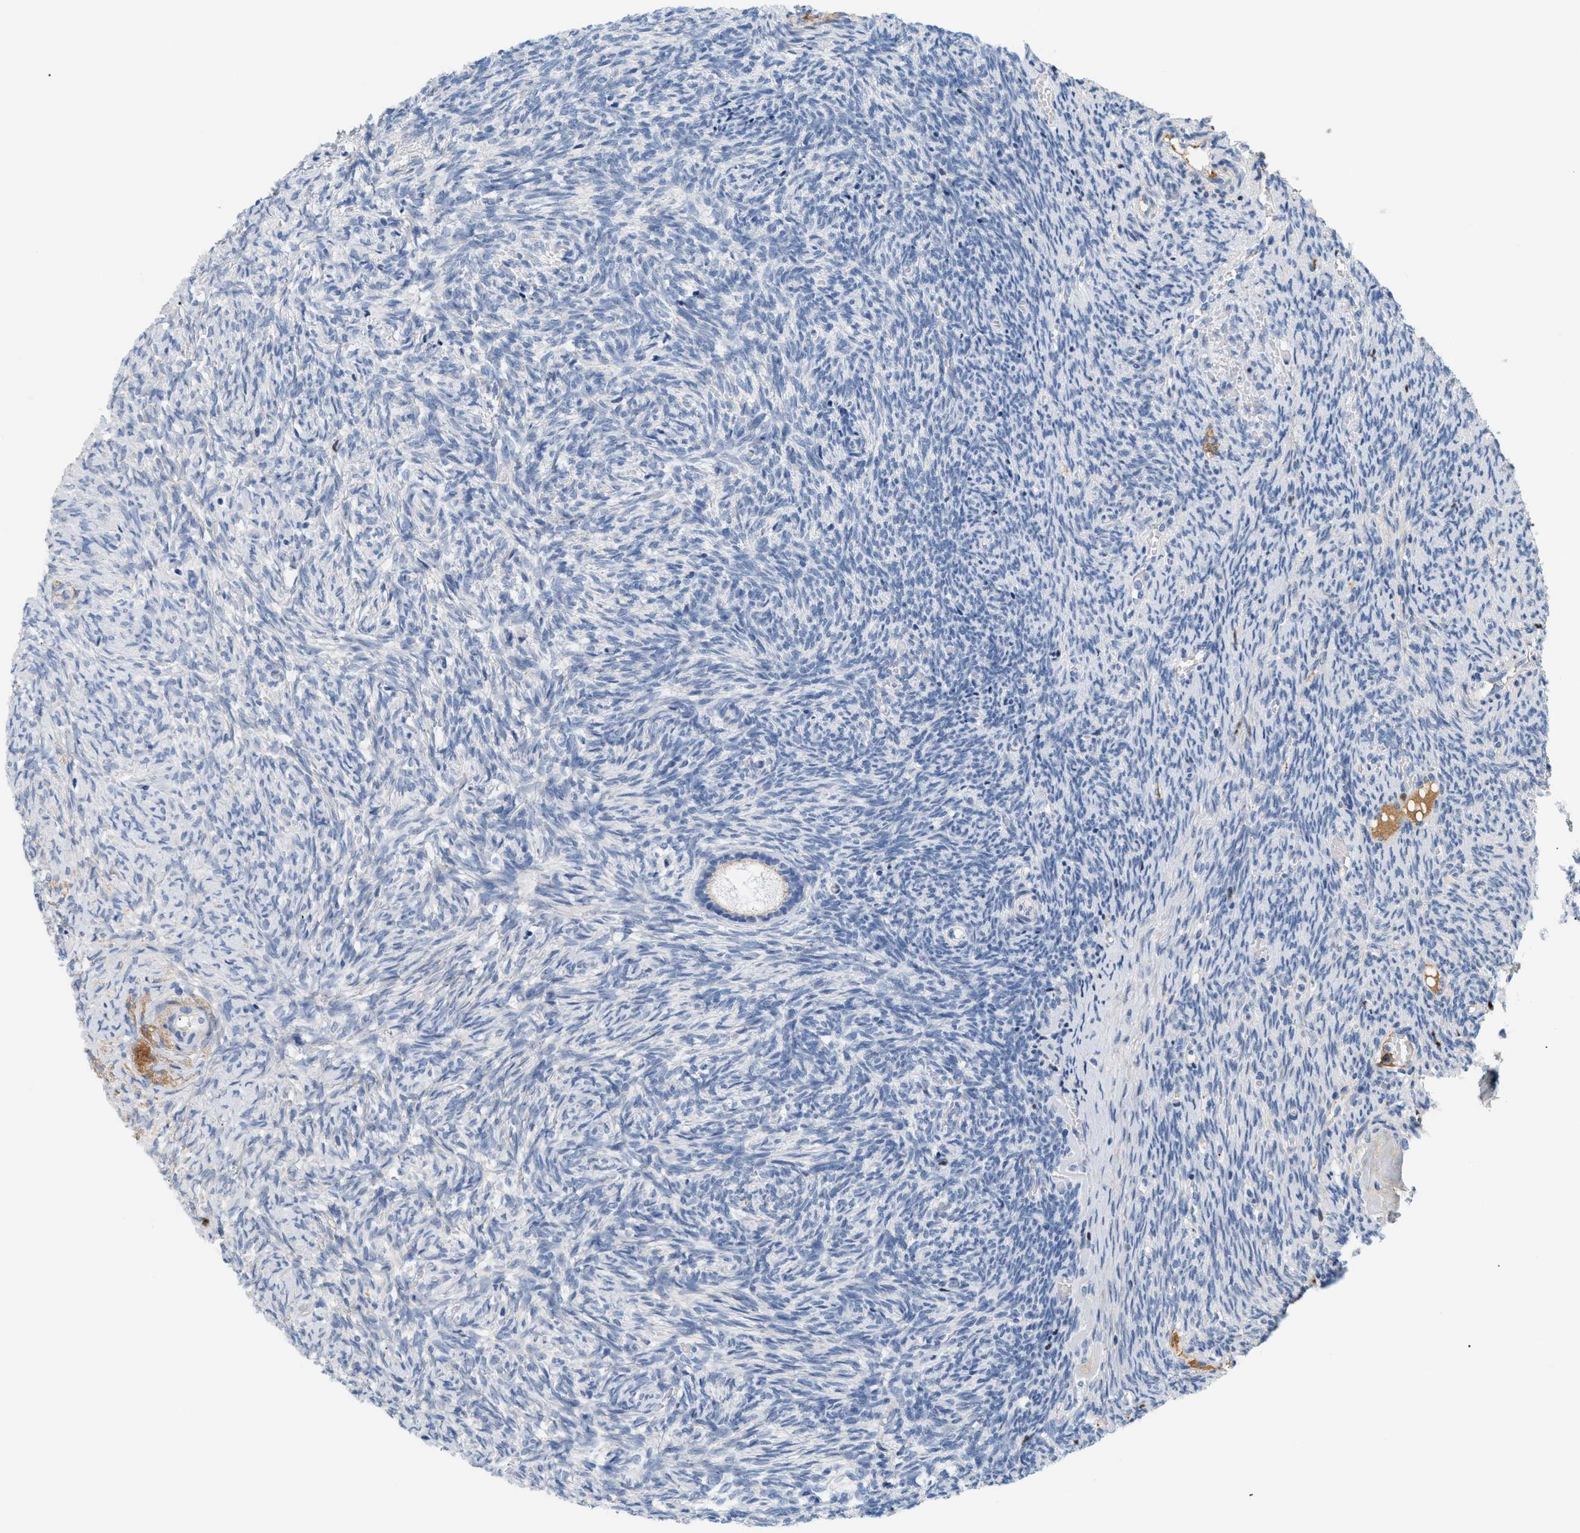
{"staining": {"intensity": "negative", "quantity": "none", "location": "none"}, "tissue": "ovary", "cell_type": "Follicle cells", "image_type": "normal", "snomed": [{"axis": "morphology", "description": "Normal tissue, NOS"}, {"axis": "topography", "description": "Ovary"}], "caption": "Follicle cells show no significant protein staining in unremarkable ovary.", "gene": "CFH", "patient": {"sex": "female", "age": 41}}